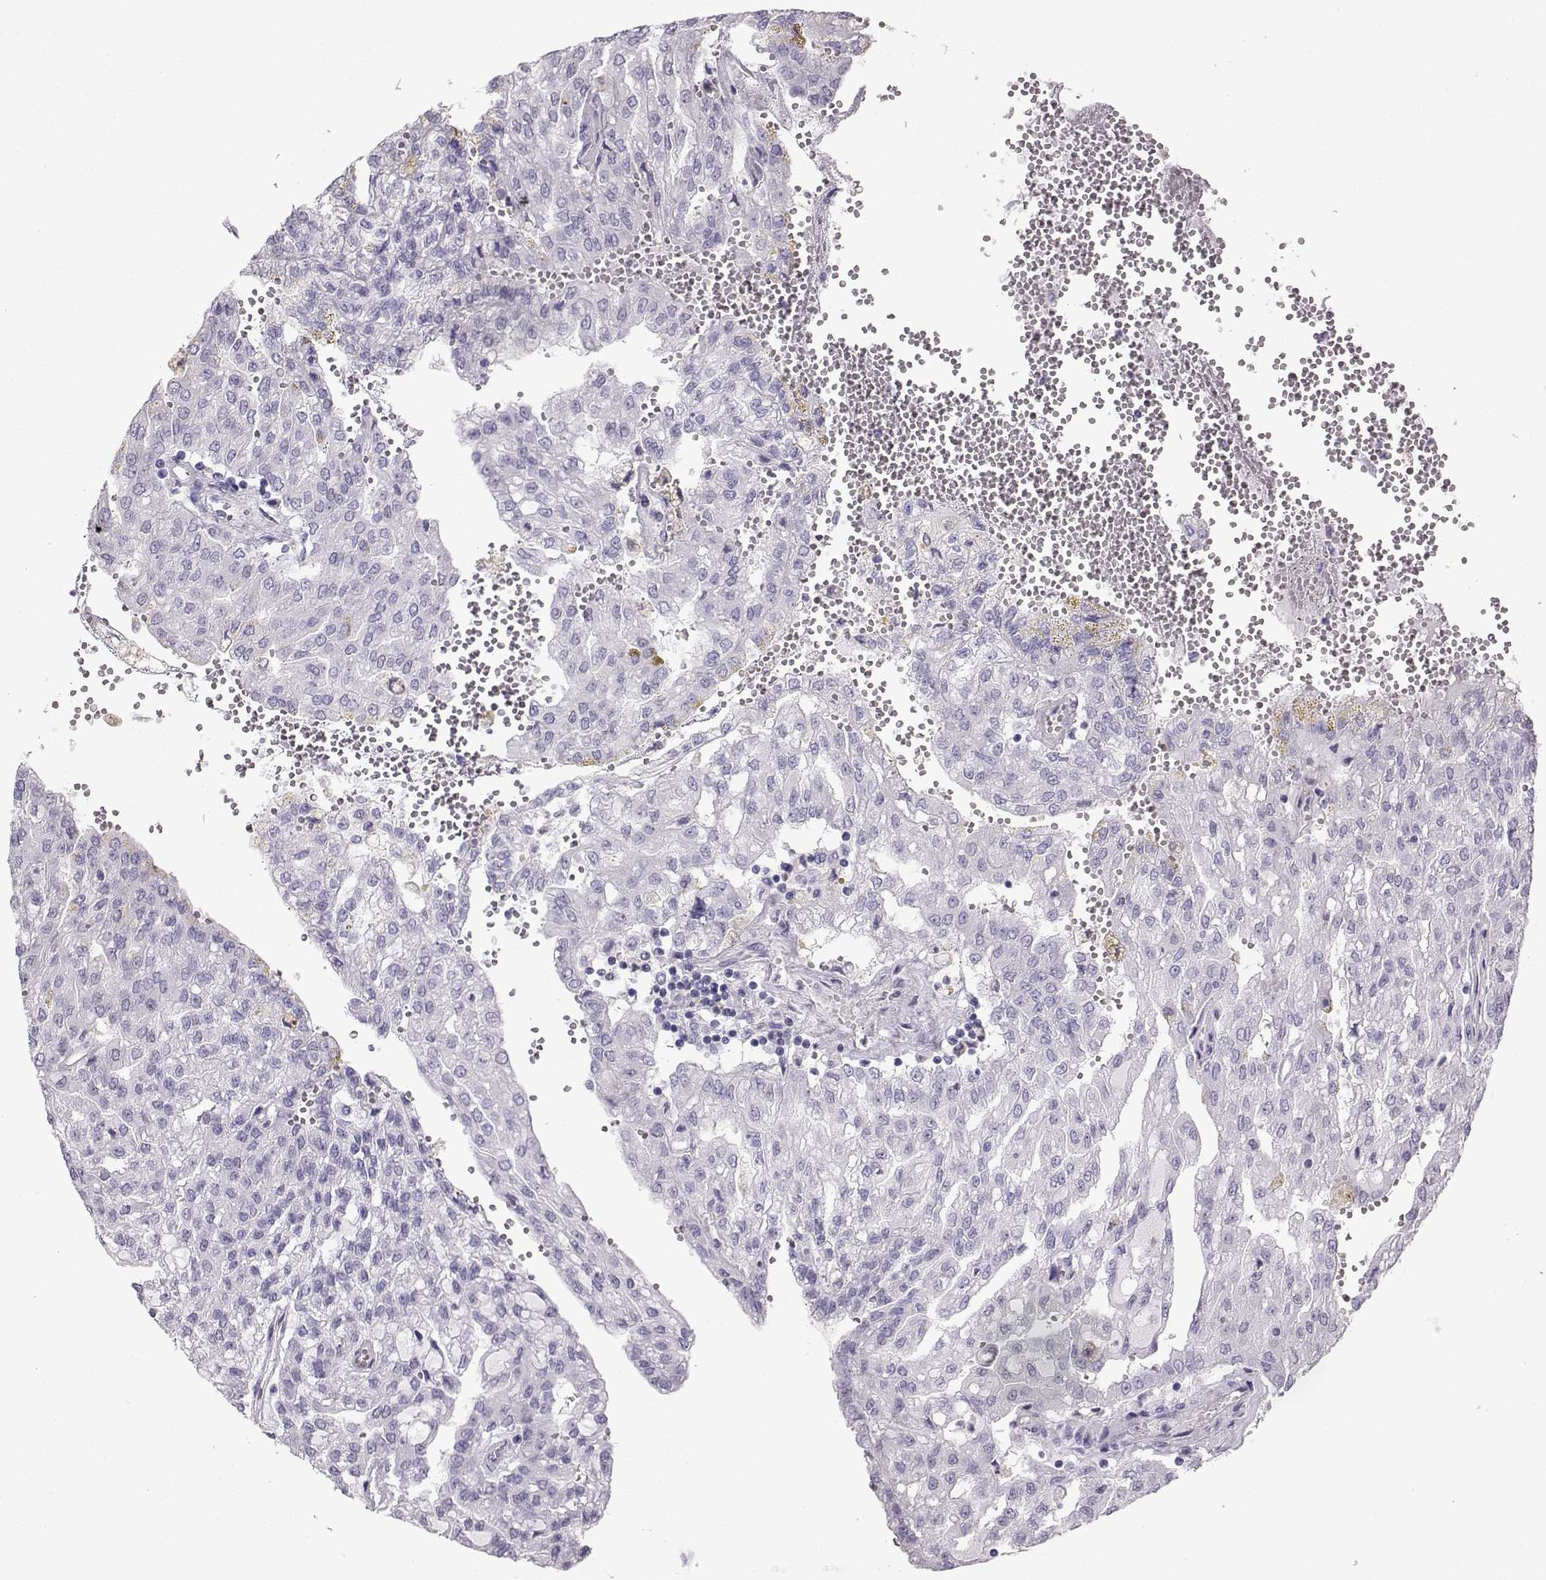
{"staining": {"intensity": "negative", "quantity": "none", "location": "none"}, "tissue": "renal cancer", "cell_type": "Tumor cells", "image_type": "cancer", "snomed": [{"axis": "morphology", "description": "Adenocarcinoma, NOS"}, {"axis": "topography", "description": "Kidney"}], "caption": "Tumor cells are negative for brown protein staining in renal cancer (adenocarcinoma).", "gene": "IQCD", "patient": {"sex": "male", "age": 63}}